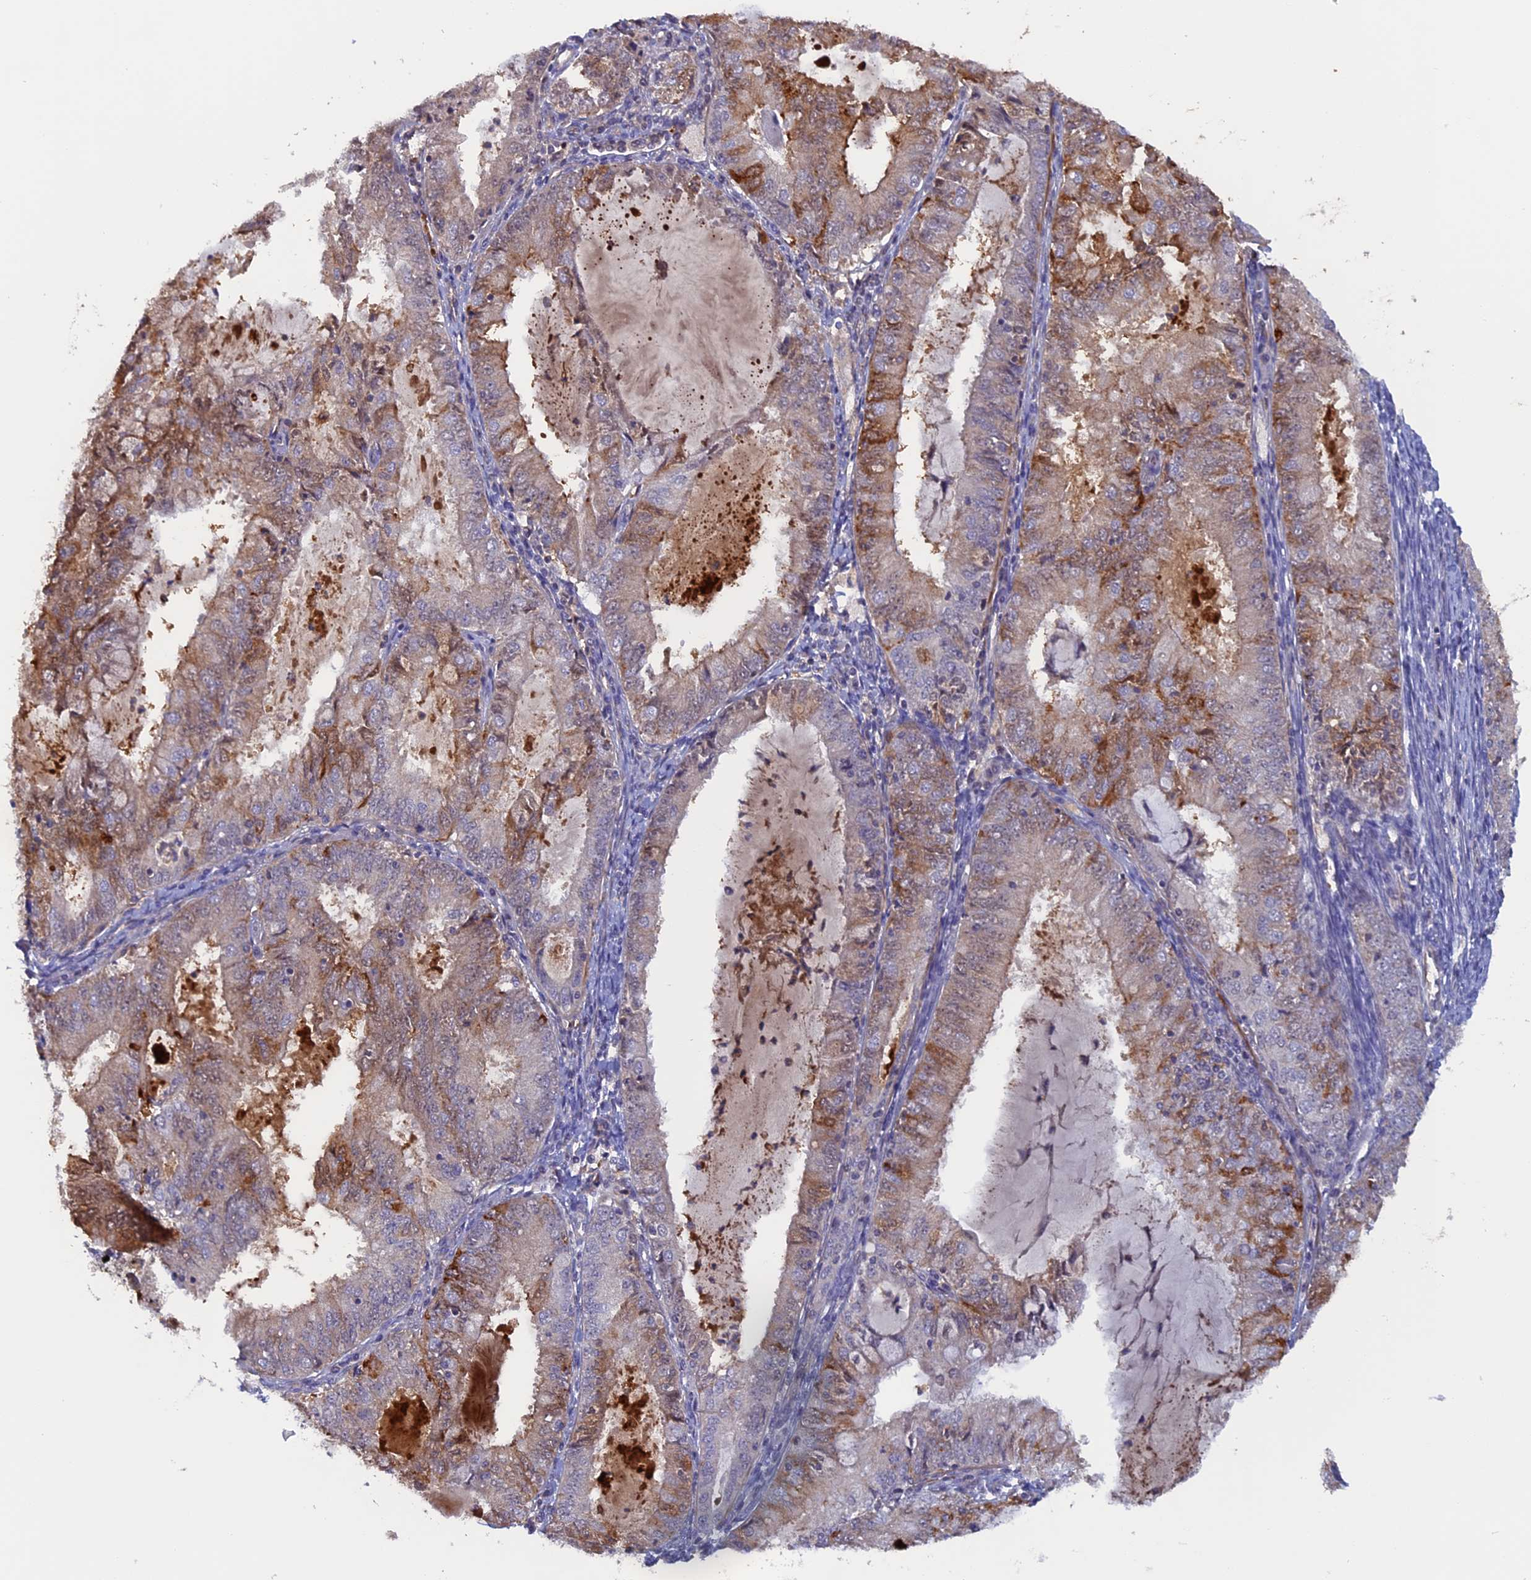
{"staining": {"intensity": "moderate", "quantity": "<25%", "location": "cytoplasmic/membranous,nuclear"}, "tissue": "endometrial cancer", "cell_type": "Tumor cells", "image_type": "cancer", "snomed": [{"axis": "morphology", "description": "Adenocarcinoma, NOS"}, {"axis": "topography", "description": "Endometrium"}], "caption": "Immunohistochemistry staining of endometrial cancer, which exhibits low levels of moderate cytoplasmic/membranous and nuclear expression in approximately <25% of tumor cells indicating moderate cytoplasmic/membranous and nuclear protein expression. The staining was performed using DAB (brown) for protein detection and nuclei were counterstained in hematoxylin (blue).", "gene": "FAM98C", "patient": {"sex": "female", "age": 57}}